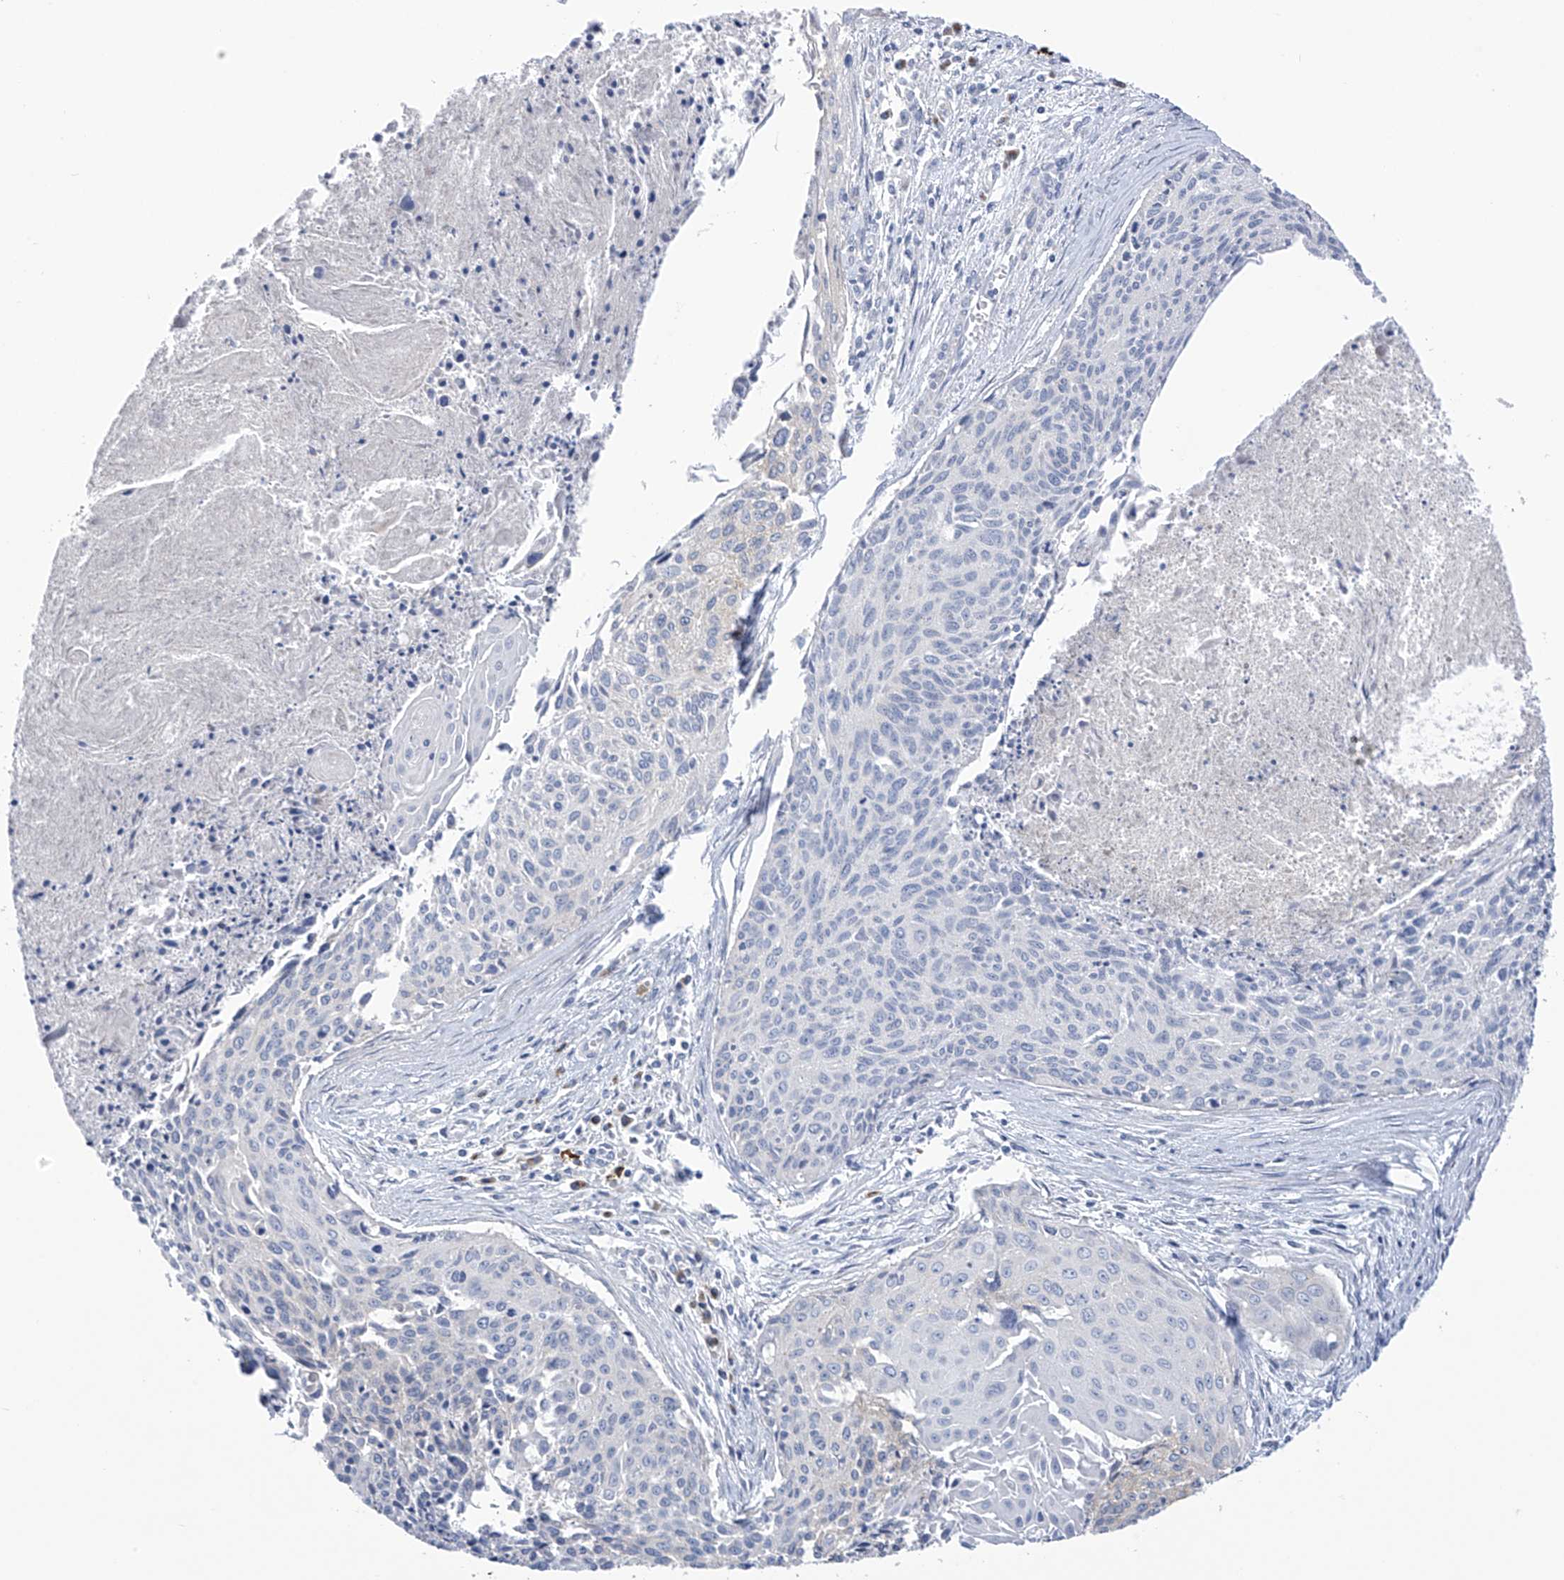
{"staining": {"intensity": "negative", "quantity": "none", "location": "none"}, "tissue": "cervical cancer", "cell_type": "Tumor cells", "image_type": "cancer", "snomed": [{"axis": "morphology", "description": "Squamous cell carcinoma, NOS"}, {"axis": "topography", "description": "Cervix"}], "caption": "Immunohistochemical staining of human cervical cancer displays no significant positivity in tumor cells.", "gene": "SLCO4A1", "patient": {"sex": "female", "age": 55}}